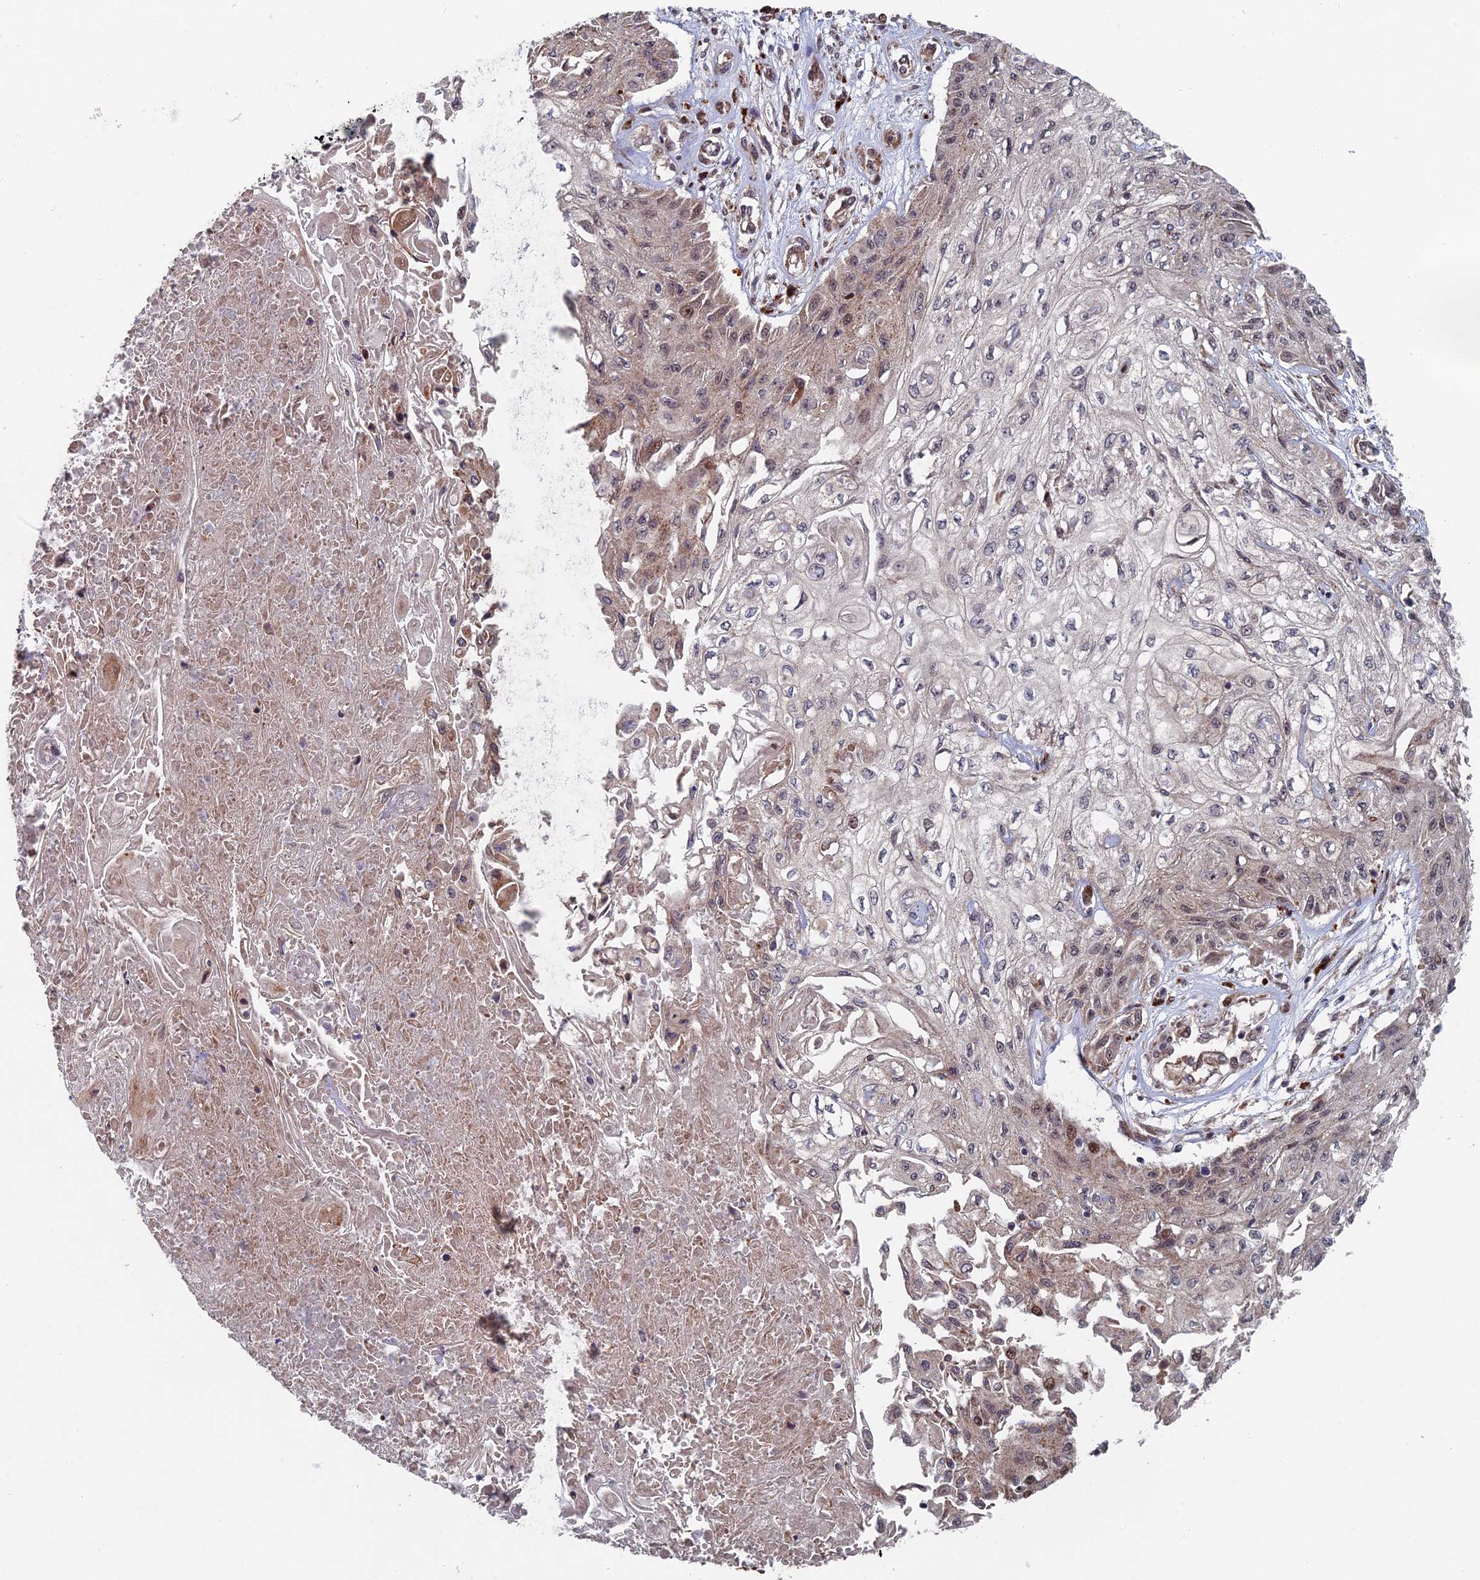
{"staining": {"intensity": "moderate", "quantity": "<25%", "location": "nuclear"}, "tissue": "skin cancer", "cell_type": "Tumor cells", "image_type": "cancer", "snomed": [{"axis": "morphology", "description": "Squamous cell carcinoma, NOS"}, {"axis": "morphology", "description": "Squamous cell carcinoma, metastatic, NOS"}, {"axis": "topography", "description": "Skin"}, {"axis": "topography", "description": "Lymph node"}], "caption": "Human skin cancer stained for a protein (brown) shows moderate nuclear positive staining in approximately <25% of tumor cells.", "gene": "GTF2IRD1", "patient": {"sex": "male", "age": 75}}